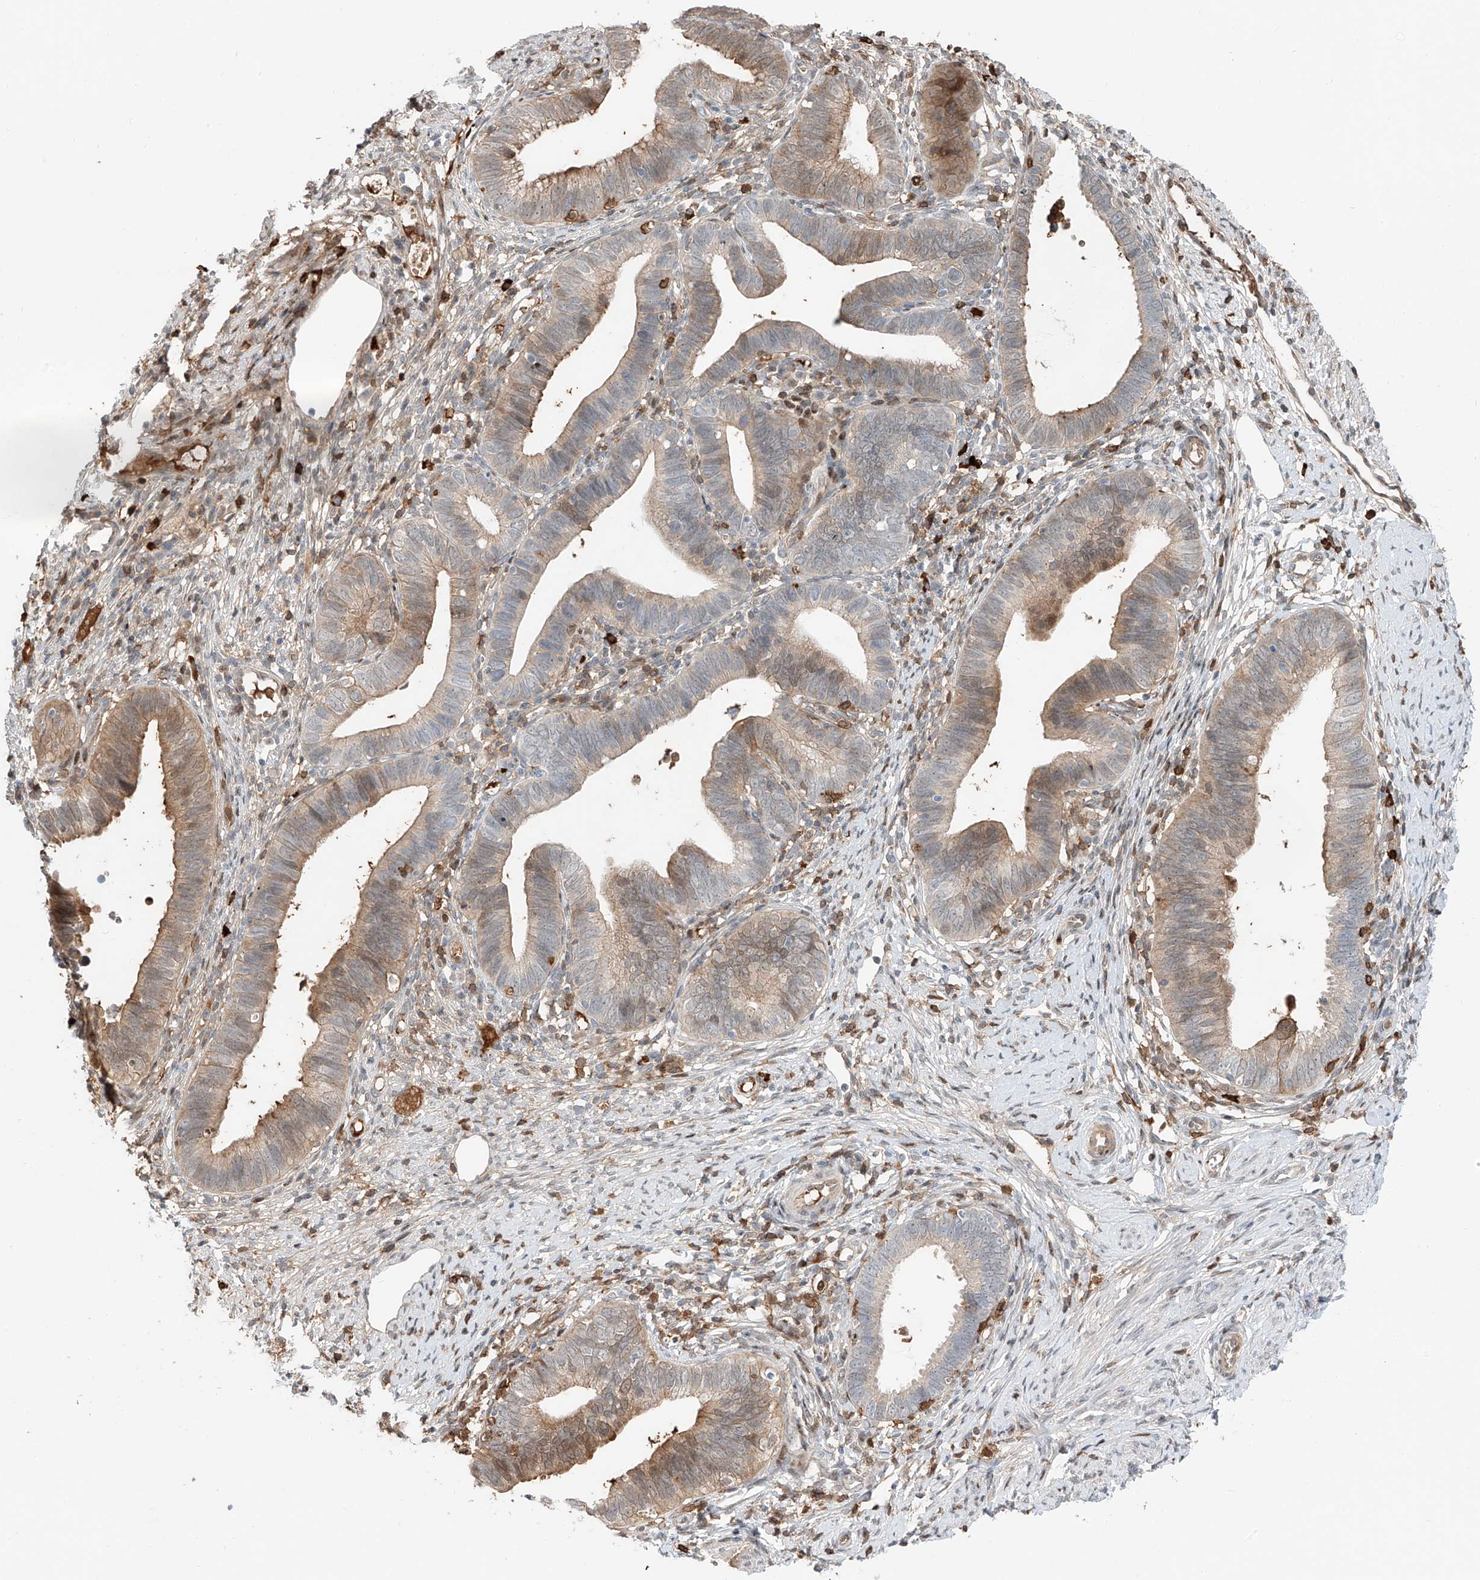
{"staining": {"intensity": "weak", "quantity": "25%-75%", "location": "cytoplasmic/membranous"}, "tissue": "cervical cancer", "cell_type": "Tumor cells", "image_type": "cancer", "snomed": [{"axis": "morphology", "description": "Adenocarcinoma, NOS"}, {"axis": "topography", "description": "Cervix"}], "caption": "IHC histopathology image of human cervical adenocarcinoma stained for a protein (brown), which exhibits low levels of weak cytoplasmic/membranous expression in approximately 25%-75% of tumor cells.", "gene": "CEP162", "patient": {"sex": "female", "age": 36}}